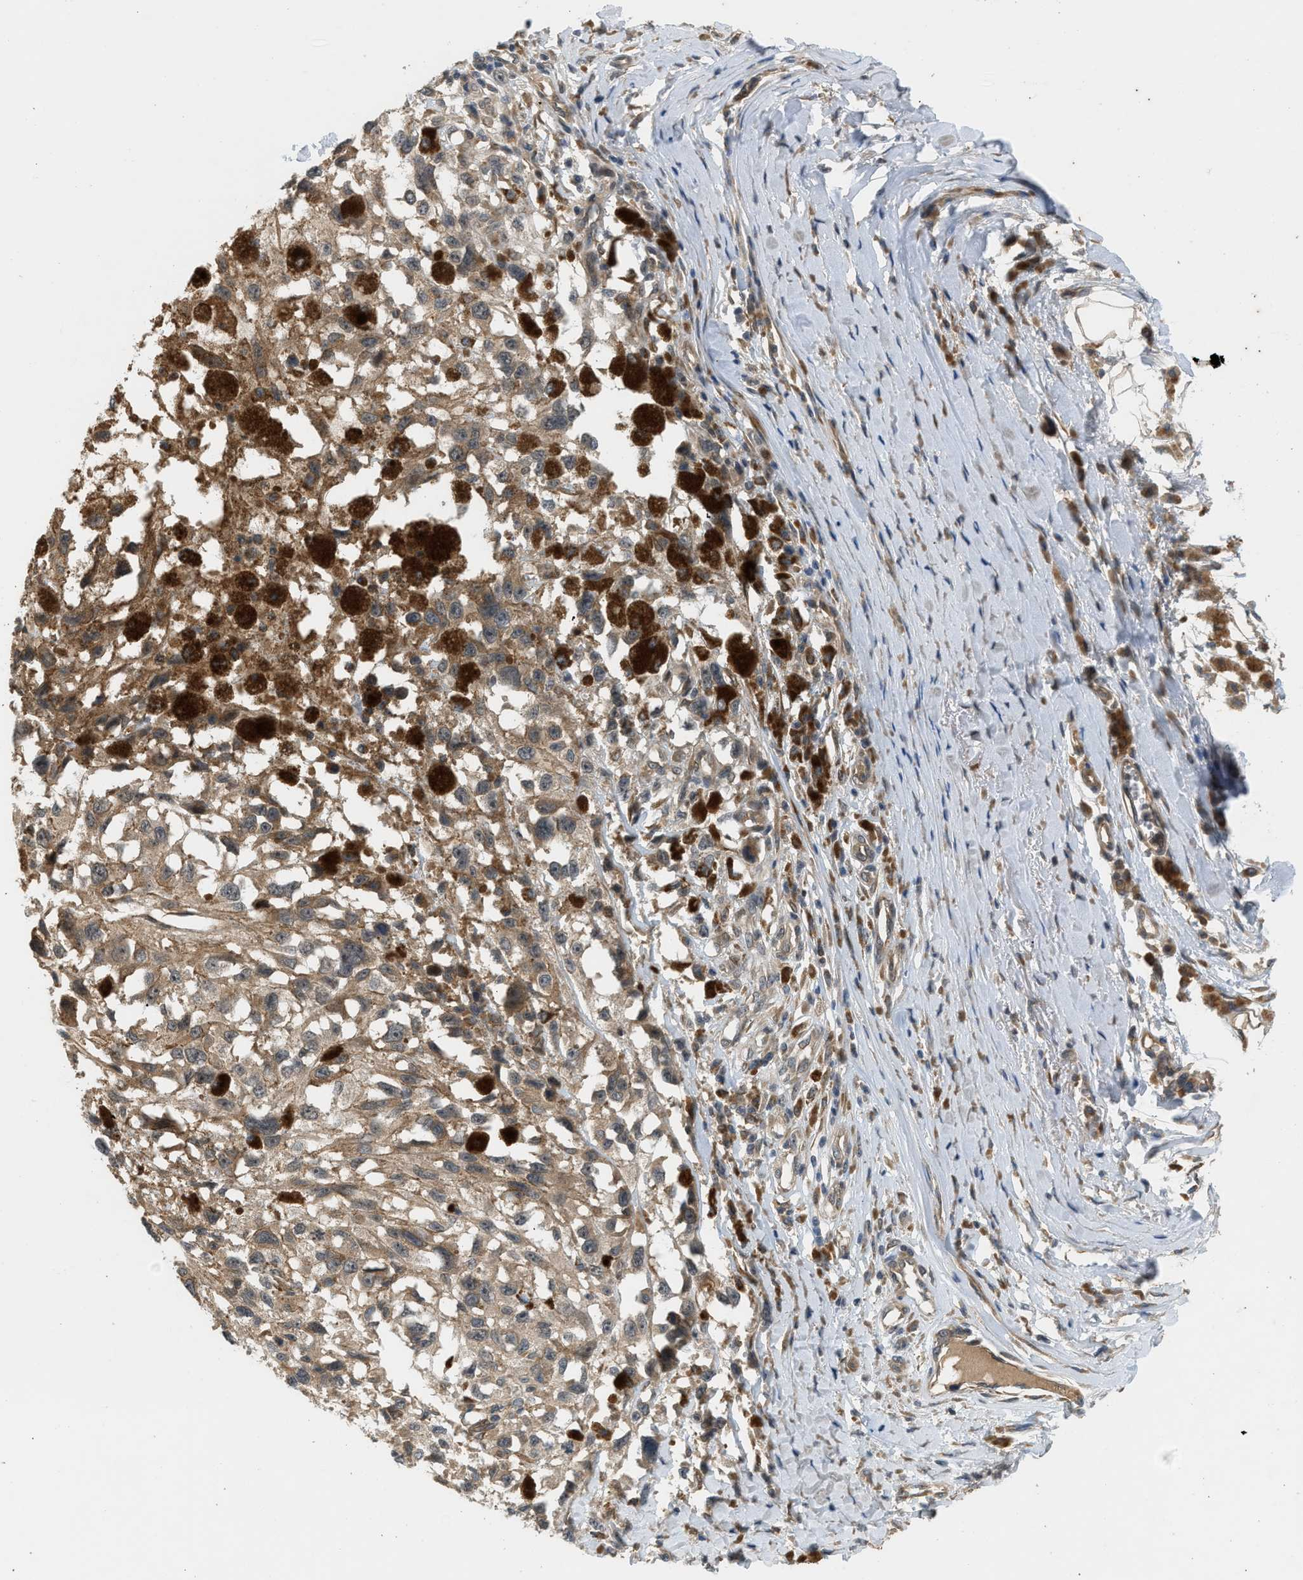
{"staining": {"intensity": "moderate", "quantity": "25%-75%", "location": "cytoplasmic/membranous"}, "tissue": "melanoma", "cell_type": "Tumor cells", "image_type": "cancer", "snomed": [{"axis": "morphology", "description": "Malignant melanoma, Metastatic site"}, {"axis": "topography", "description": "Lymph node"}], "caption": "Malignant melanoma (metastatic site) stained for a protein (brown) shows moderate cytoplasmic/membranous positive staining in approximately 25%-75% of tumor cells.", "gene": "ADCY8", "patient": {"sex": "male", "age": 59}}